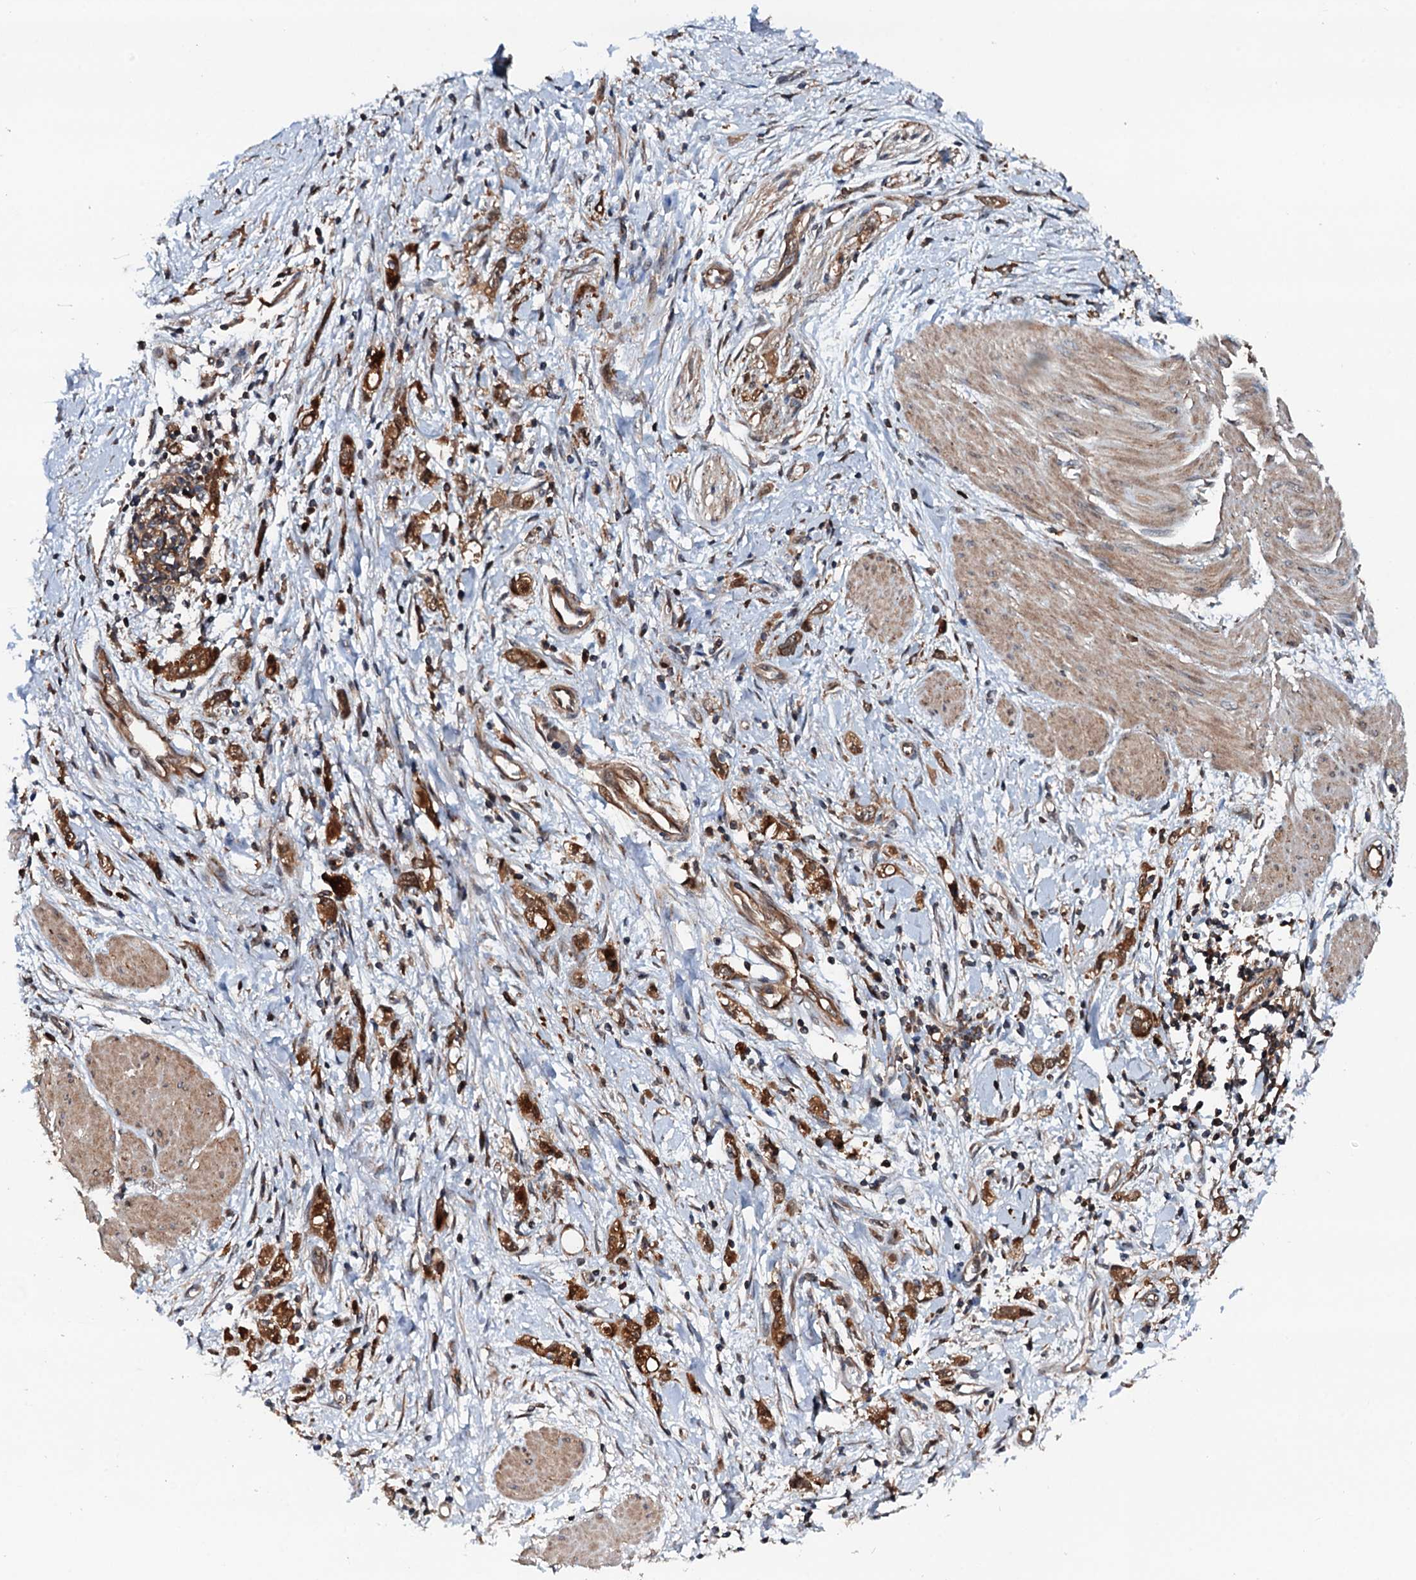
{"staining": {"intensity": "moderate", "quantity": ">75%", "location": "cytoplasmic/membranous"}, "tissue": "stomach cancer", "cell_type": "Tumor cells", "image_type": "cancer", "snomed": [{"axis": "morphology", "description": "Adenocarcinoma, NOS"}, {"axis": "topography", "description": "Stomach"}], "caption": "The micrograph displays a brown stain indicating the presence of a protein in the cytoplasmic/membranous of tumor cells in stomach cancer. (DAB IHC with brightfield microscopy, high magnification).", "gene": "AAGAB", "patient": {"sex": "female", "age": 76}}